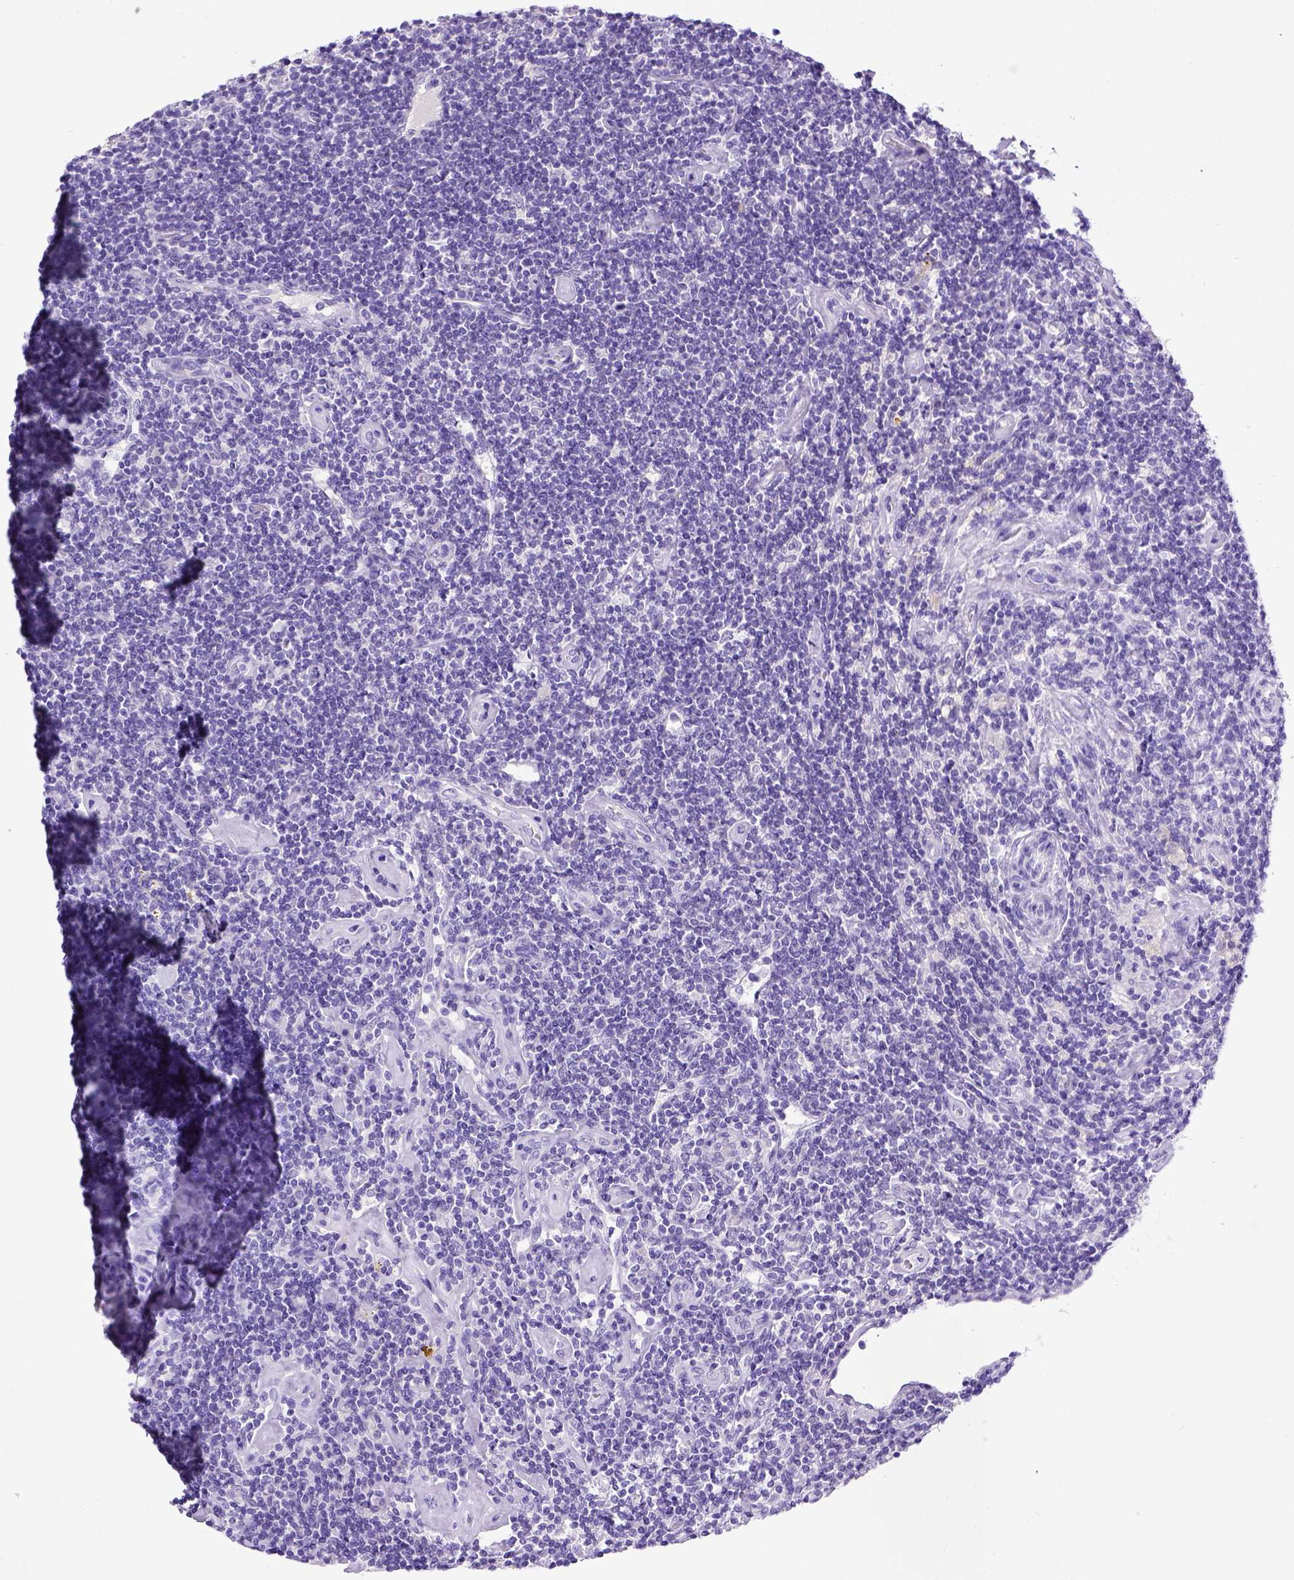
{"staining": {"intensity": "negative", "quantity": "none", "location": "none"}, "tissue": "lymphoma", "cell_type": "Tumor cells", "image_type": "cancer", "snomed": [{"axis": "morphology", "description": "Hodgkin's disease, NOS"}, {"axis": "topography", "description": "Lymph node"}], "caption": "Immunohistochemistry (IHC) micrograph of Hodgkin's disease stained for a protein (brown), which demonstrates no positivity in tumor cells.", "gene": "ESR1", "patient": {"sex": "male", "age": 40}}